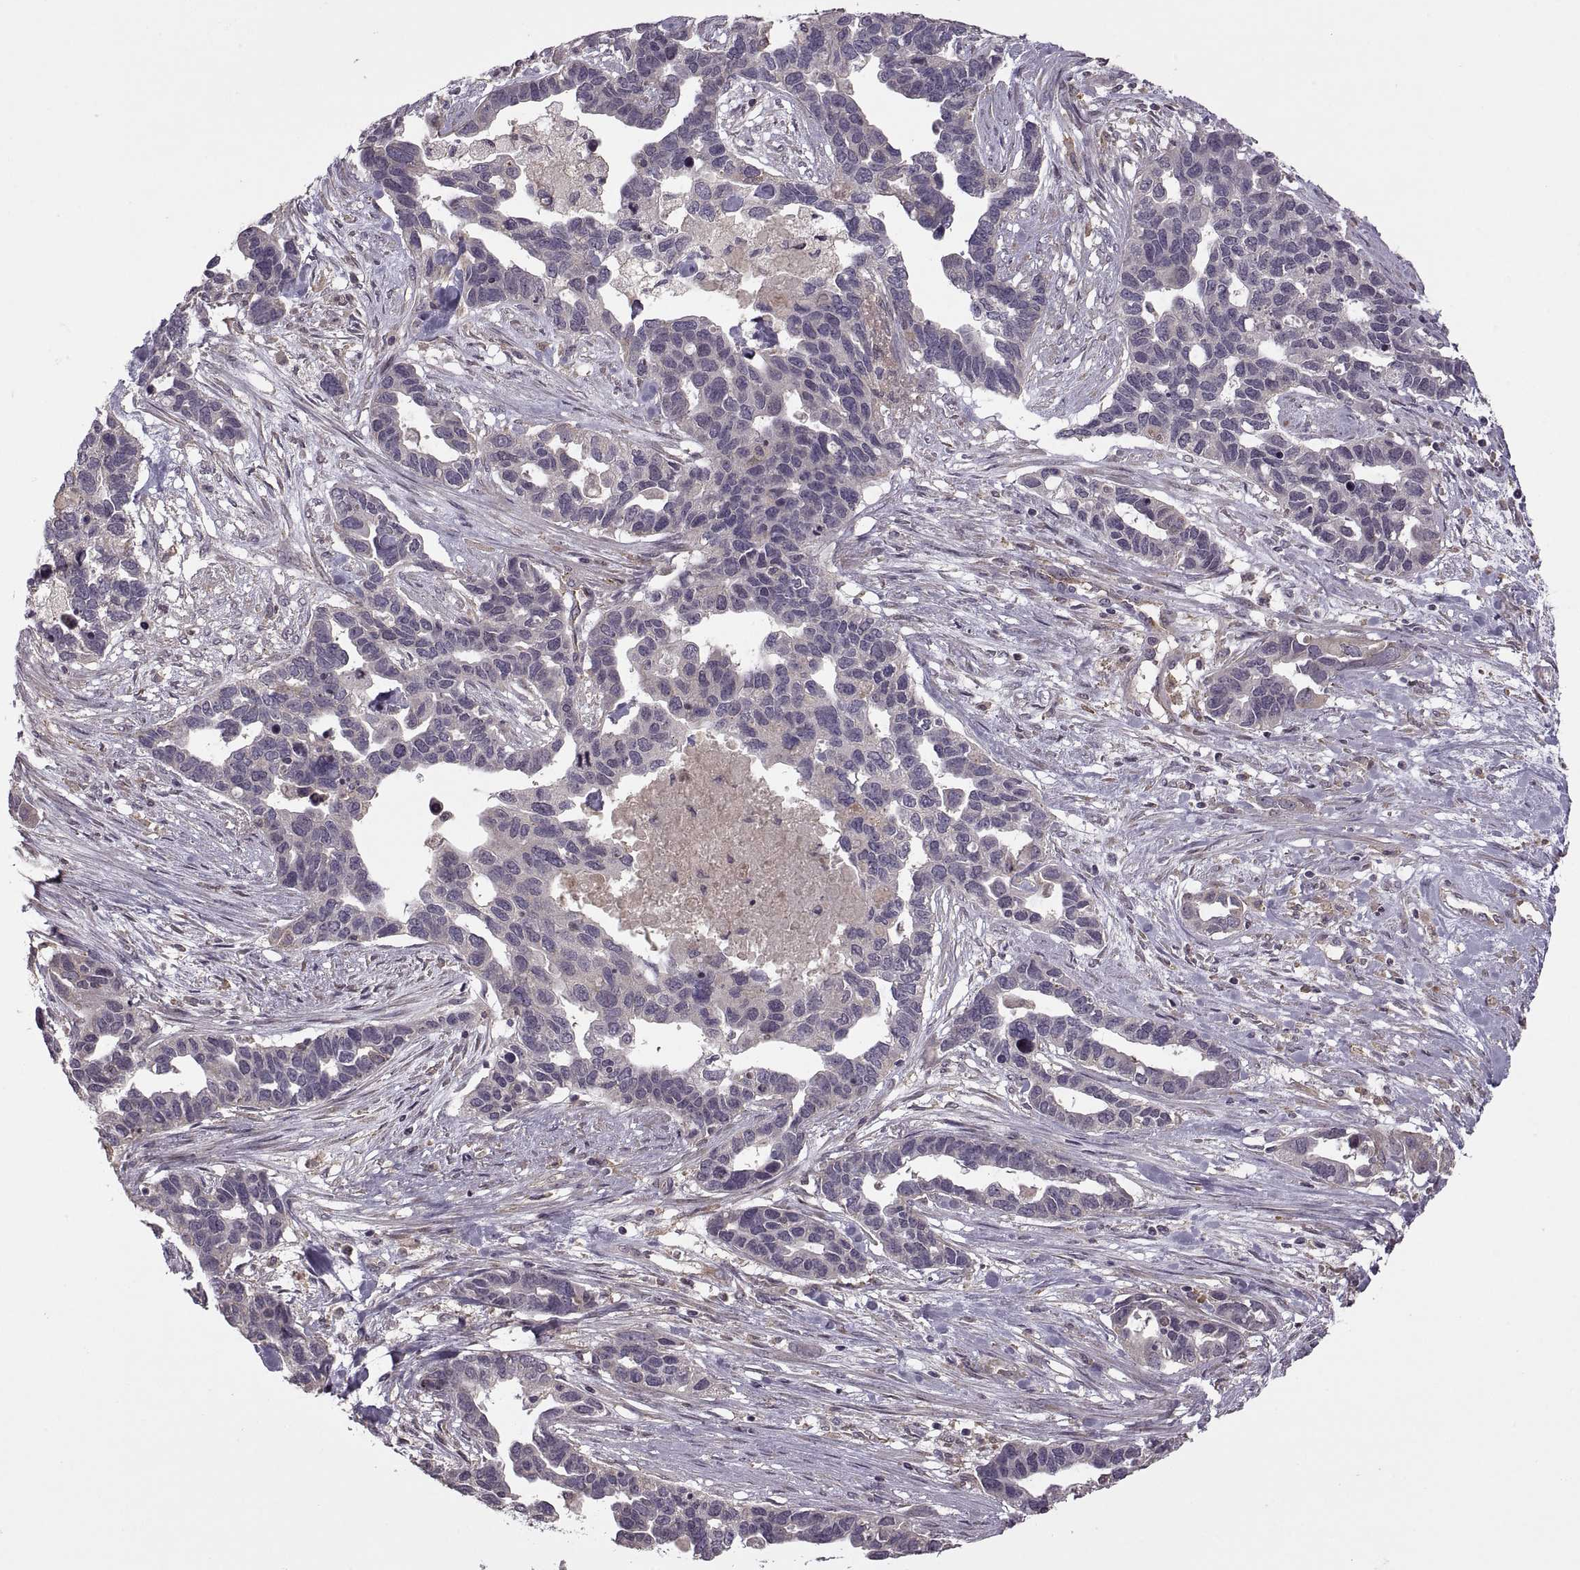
{"staining": {"intensity": "negative", "quantity": "none", "location": "none"}, "tissue": "ovarian cancer", "cell_type": "Tumor cells", "image_type": "cancer", "snomed": [{"axis": "morphology", "description": "Cystadenocarcinoma, serous, NOS"}, {"axis": "topography", "description": "Ovary"}], "caption": "Immunohistochemistry (IHC) photomicrograph of ovarian cancer (serous cystadenocarcinoma) stained for a protein (brown), which displays no positivity in tumor cells.", "gene": "PIERCE1", "patient": {"sex": "female", "age": 54}}